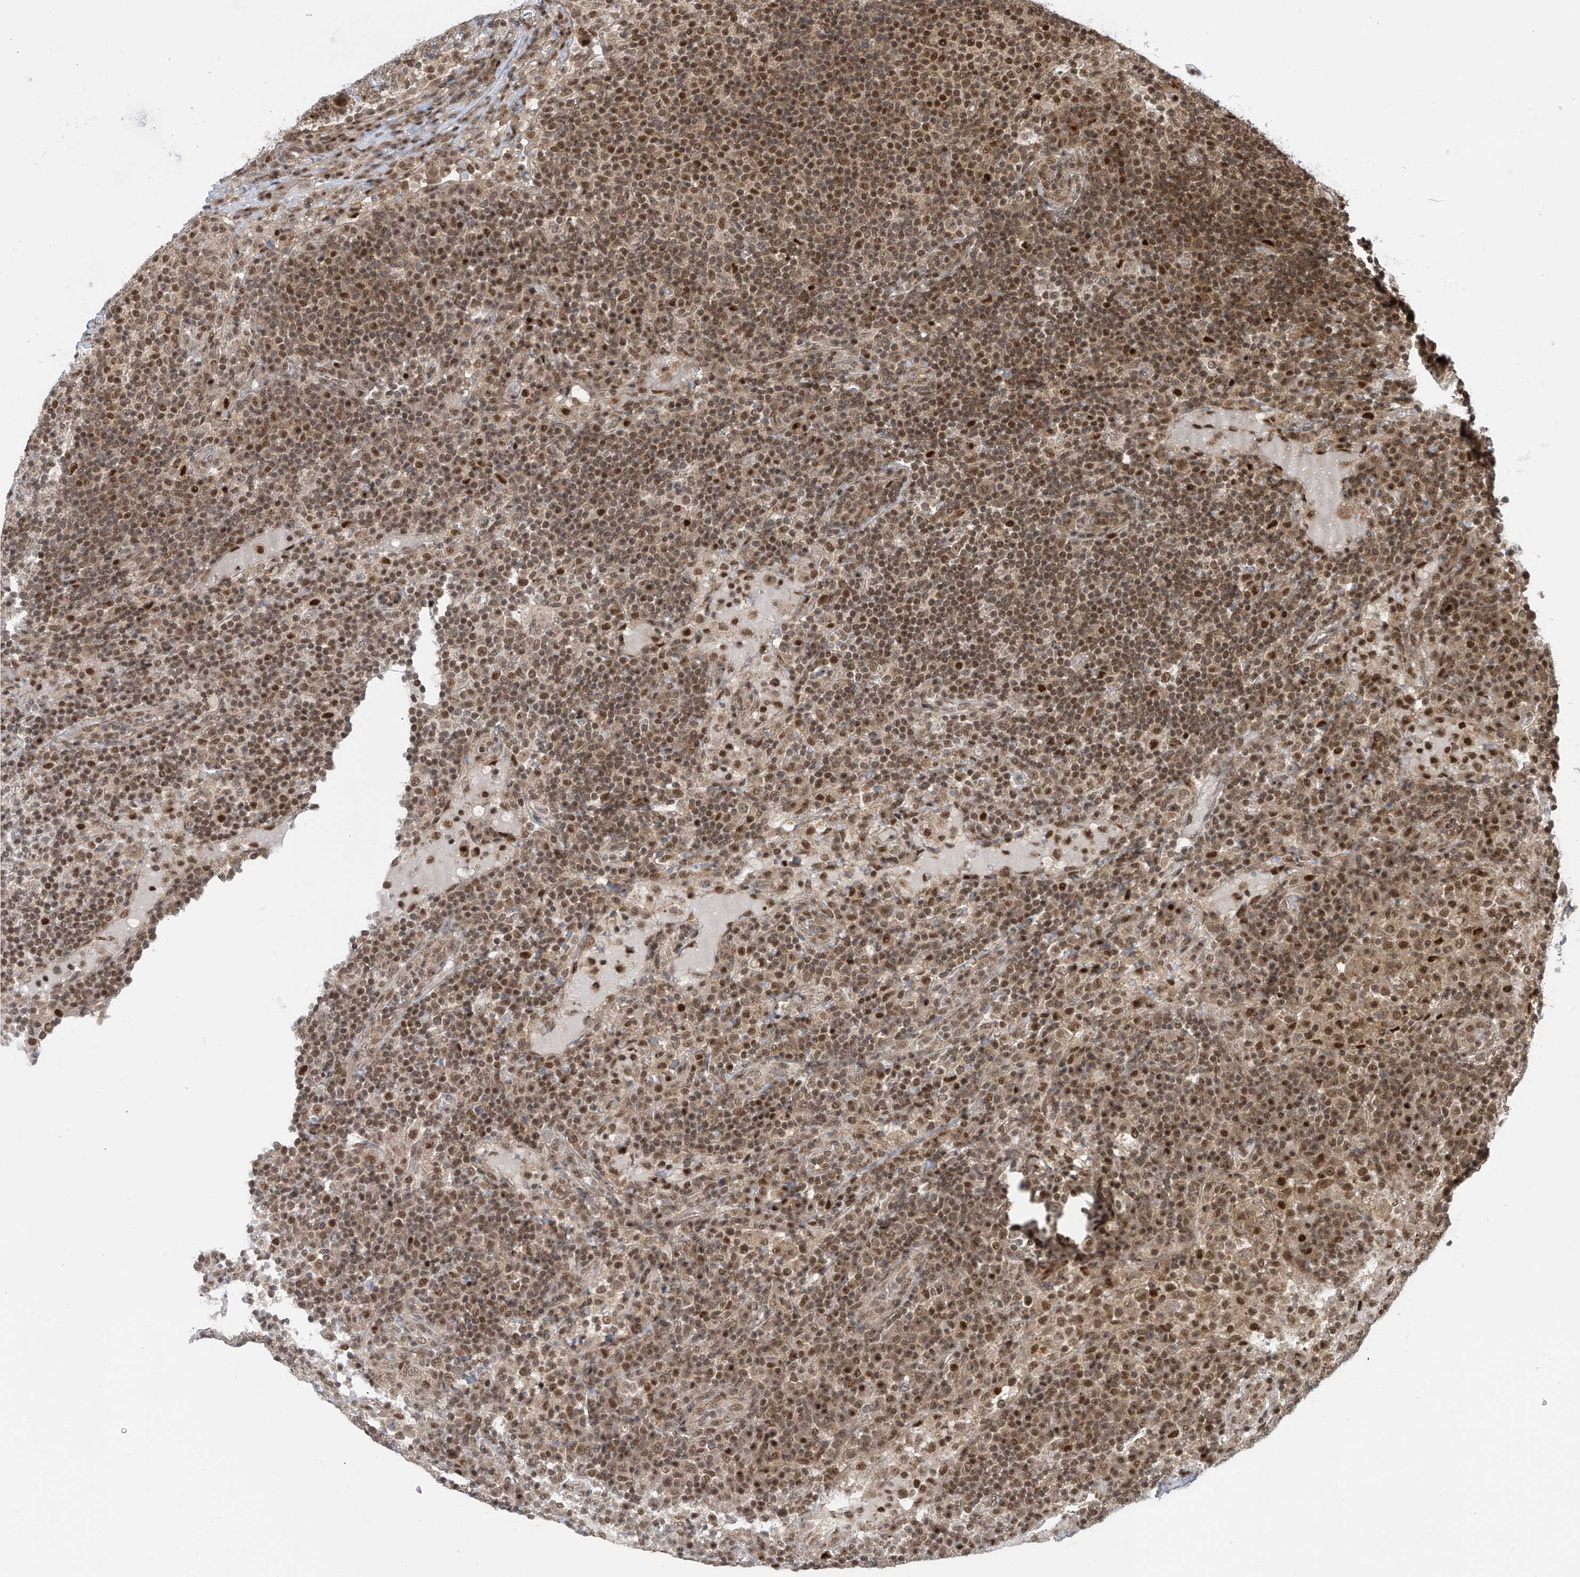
{"staining": {"intensity": "moderate", "quantity": ">75%", "location": "nuclear"}, "tissue": "lymph node", "cell_type": "Non-germinal center cells", "image_type": "normal", "snomed": [{"axis": "morphology", "description": "Normal tissue, NOS"}, {"axis": "topography", "description": "Lymph node"}], "caption": "The micrograph exhibits immunohistochemical staining of unremarkable lymph node. There is moderate nuclear expression is appreciated in approximately >75% of non-germinal center cells. (DAB (3,3'-diaminobenzidine) IHC with brightfield microscopy, high magnification).", "gene": "LAGE3", "patient": {"sex": "female", "age": 53}}